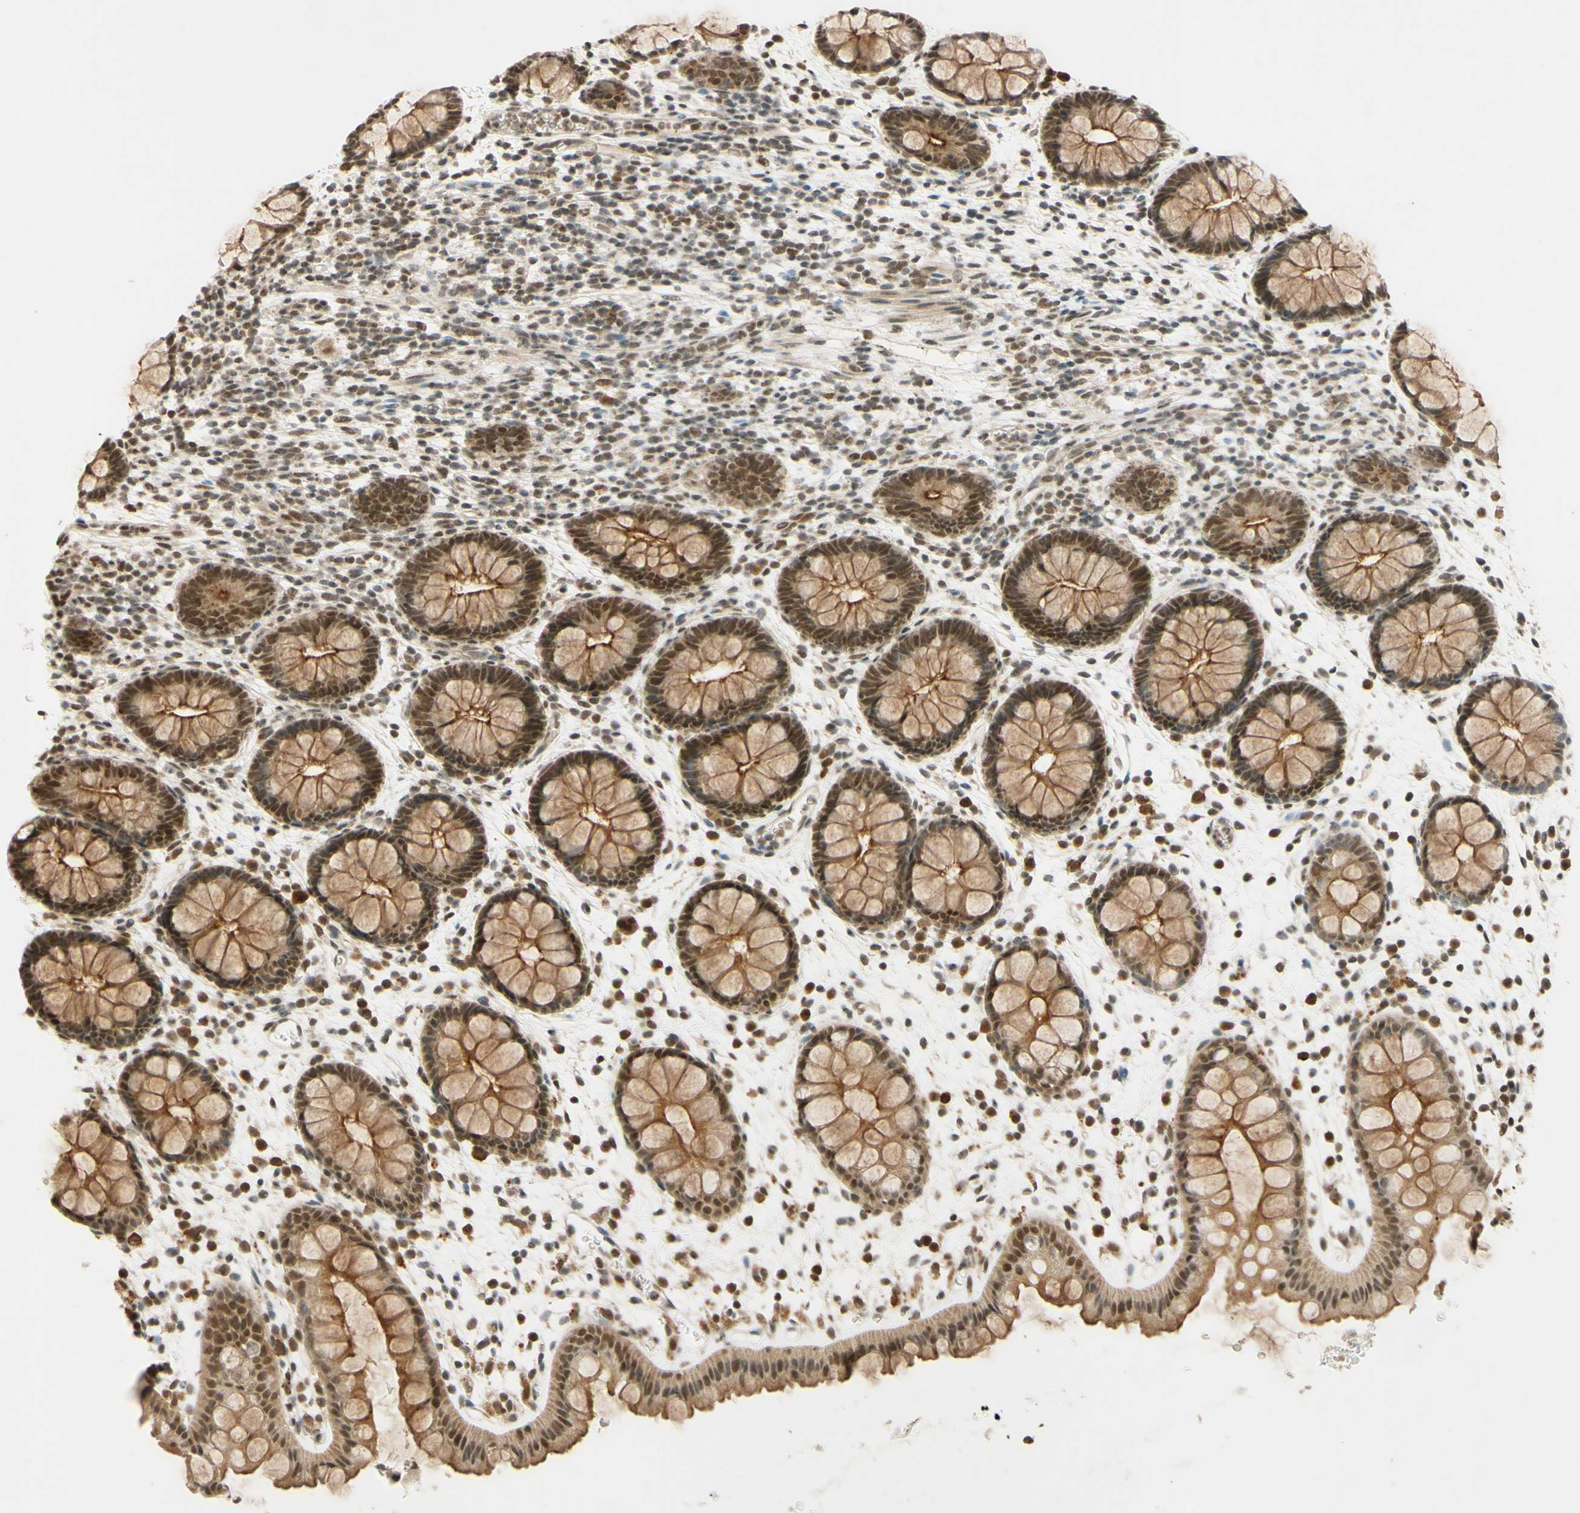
{"staining": {"intensity": "moderate", "quantity": ">75%", "location": "nuclear"}, "tissue": "rectum", "cell_type": "Glandular cells", "image_type": "normal", "snomed": [{"axis": "morphology", "description": "Normal tissue, NOS"}, {"axis": "topography", "description": "Rectum"}], "caption": "Immunohistochemical staining of unremarkable rectum shows moderate nuclear protein expression in approximately >75% of glandular cells.", "gene": "SMARCB1", "patient": {"sex": "female", "age": 24}}